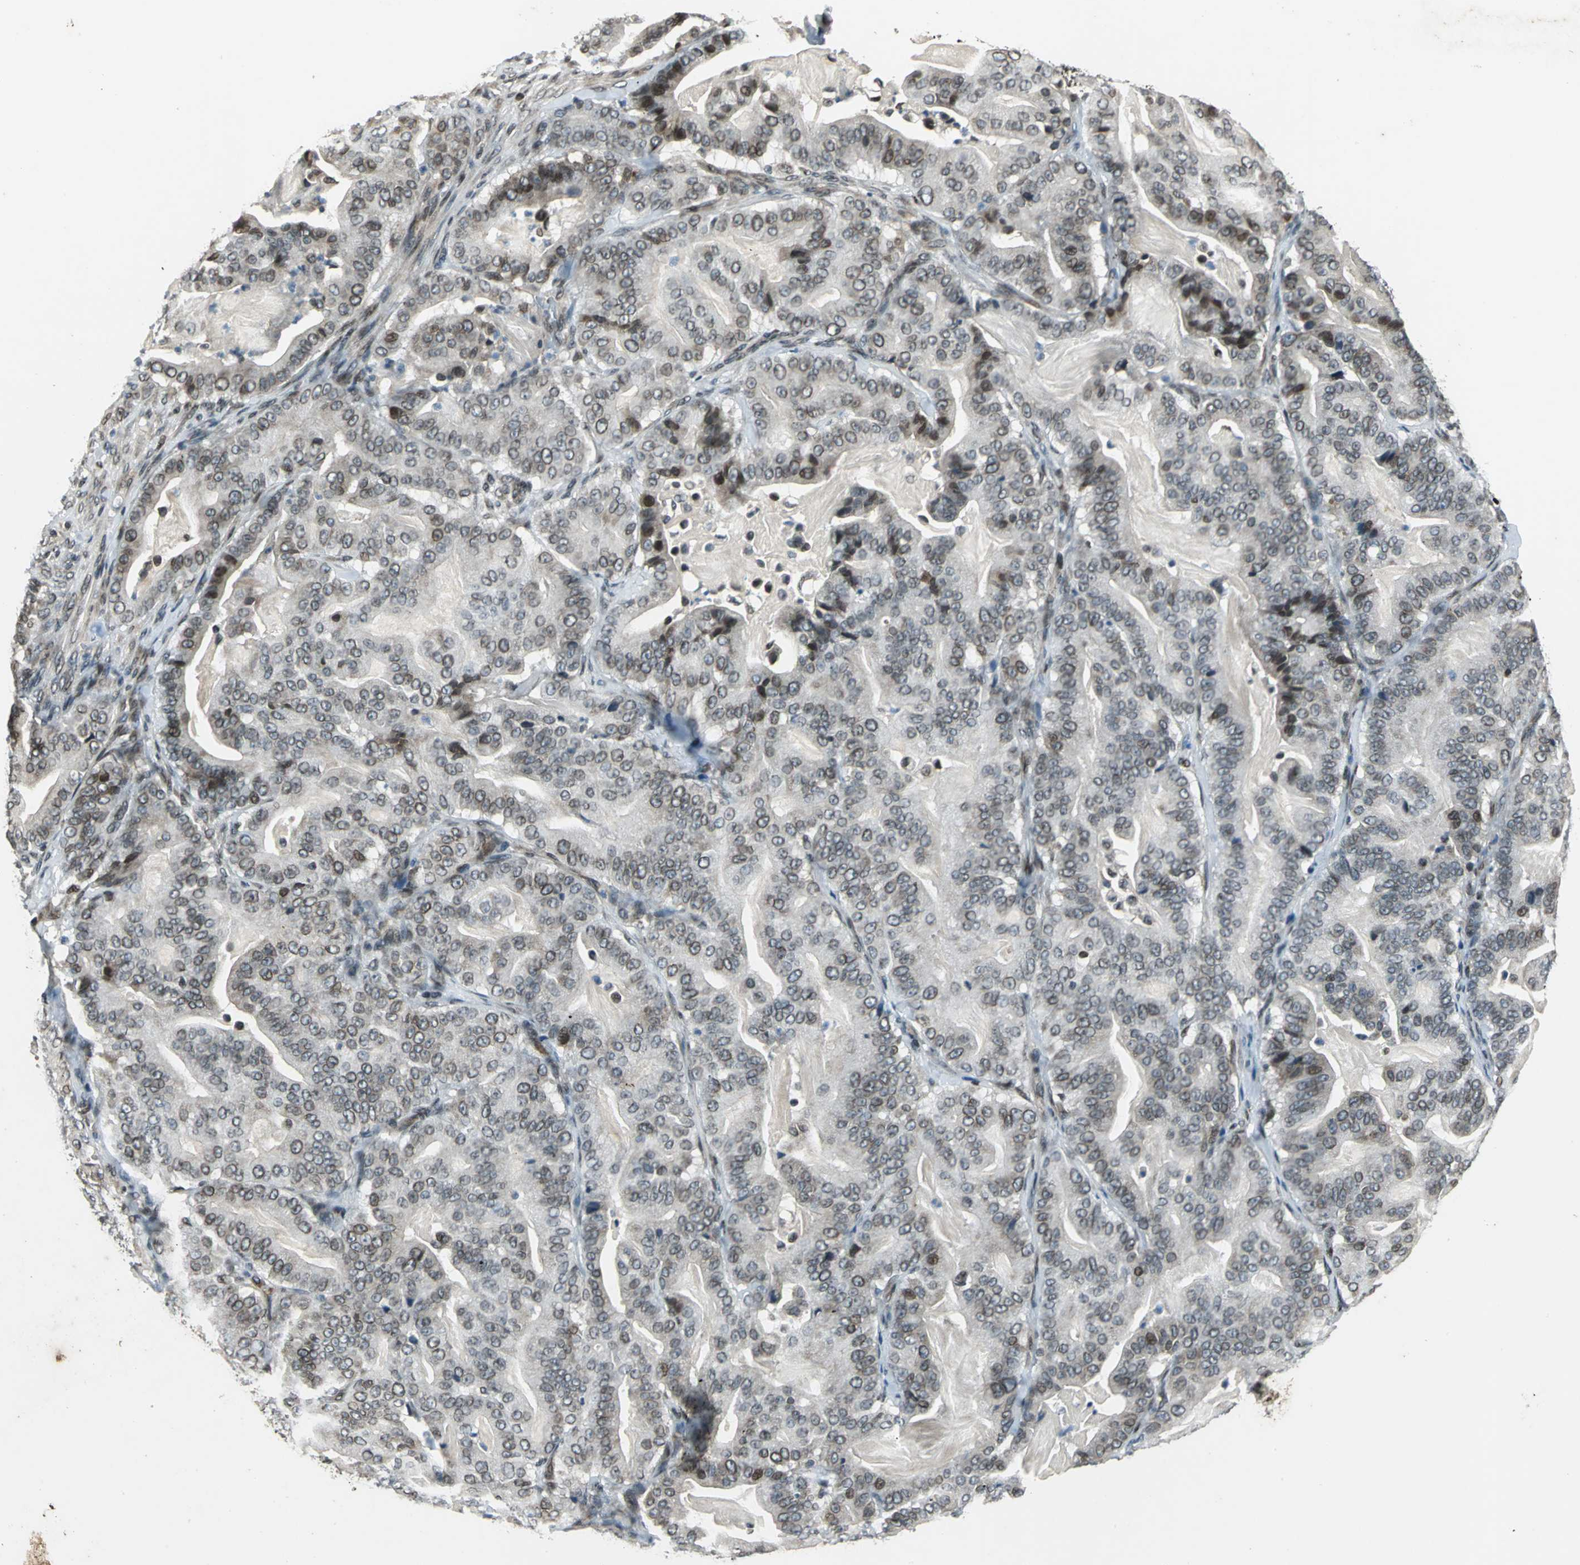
{"staining": {"intensity": "moderate", "quantity": "25%-75%", "location": "cytoplasmic/membranous,nuclear"}, "tissue": "pancreatic cancer", "cell_type": "Tumor cells", "image_type": "cancer", "snomed": [{"axis": "morphology", "description": "Adenocarcinoma, NOS"}, {"axis": "topography", "description": "Pancreas"}], "caption": "DAB immunohistochemical staining of pancreatic cancer (adenocarcinoma) shows moderate cytoplasmic/membranous and nuclear protein positivity in approximately 25%-75% of tumor cells.", "gene": "BRIP1", "patient": {"sex": "male", "age": 63}}